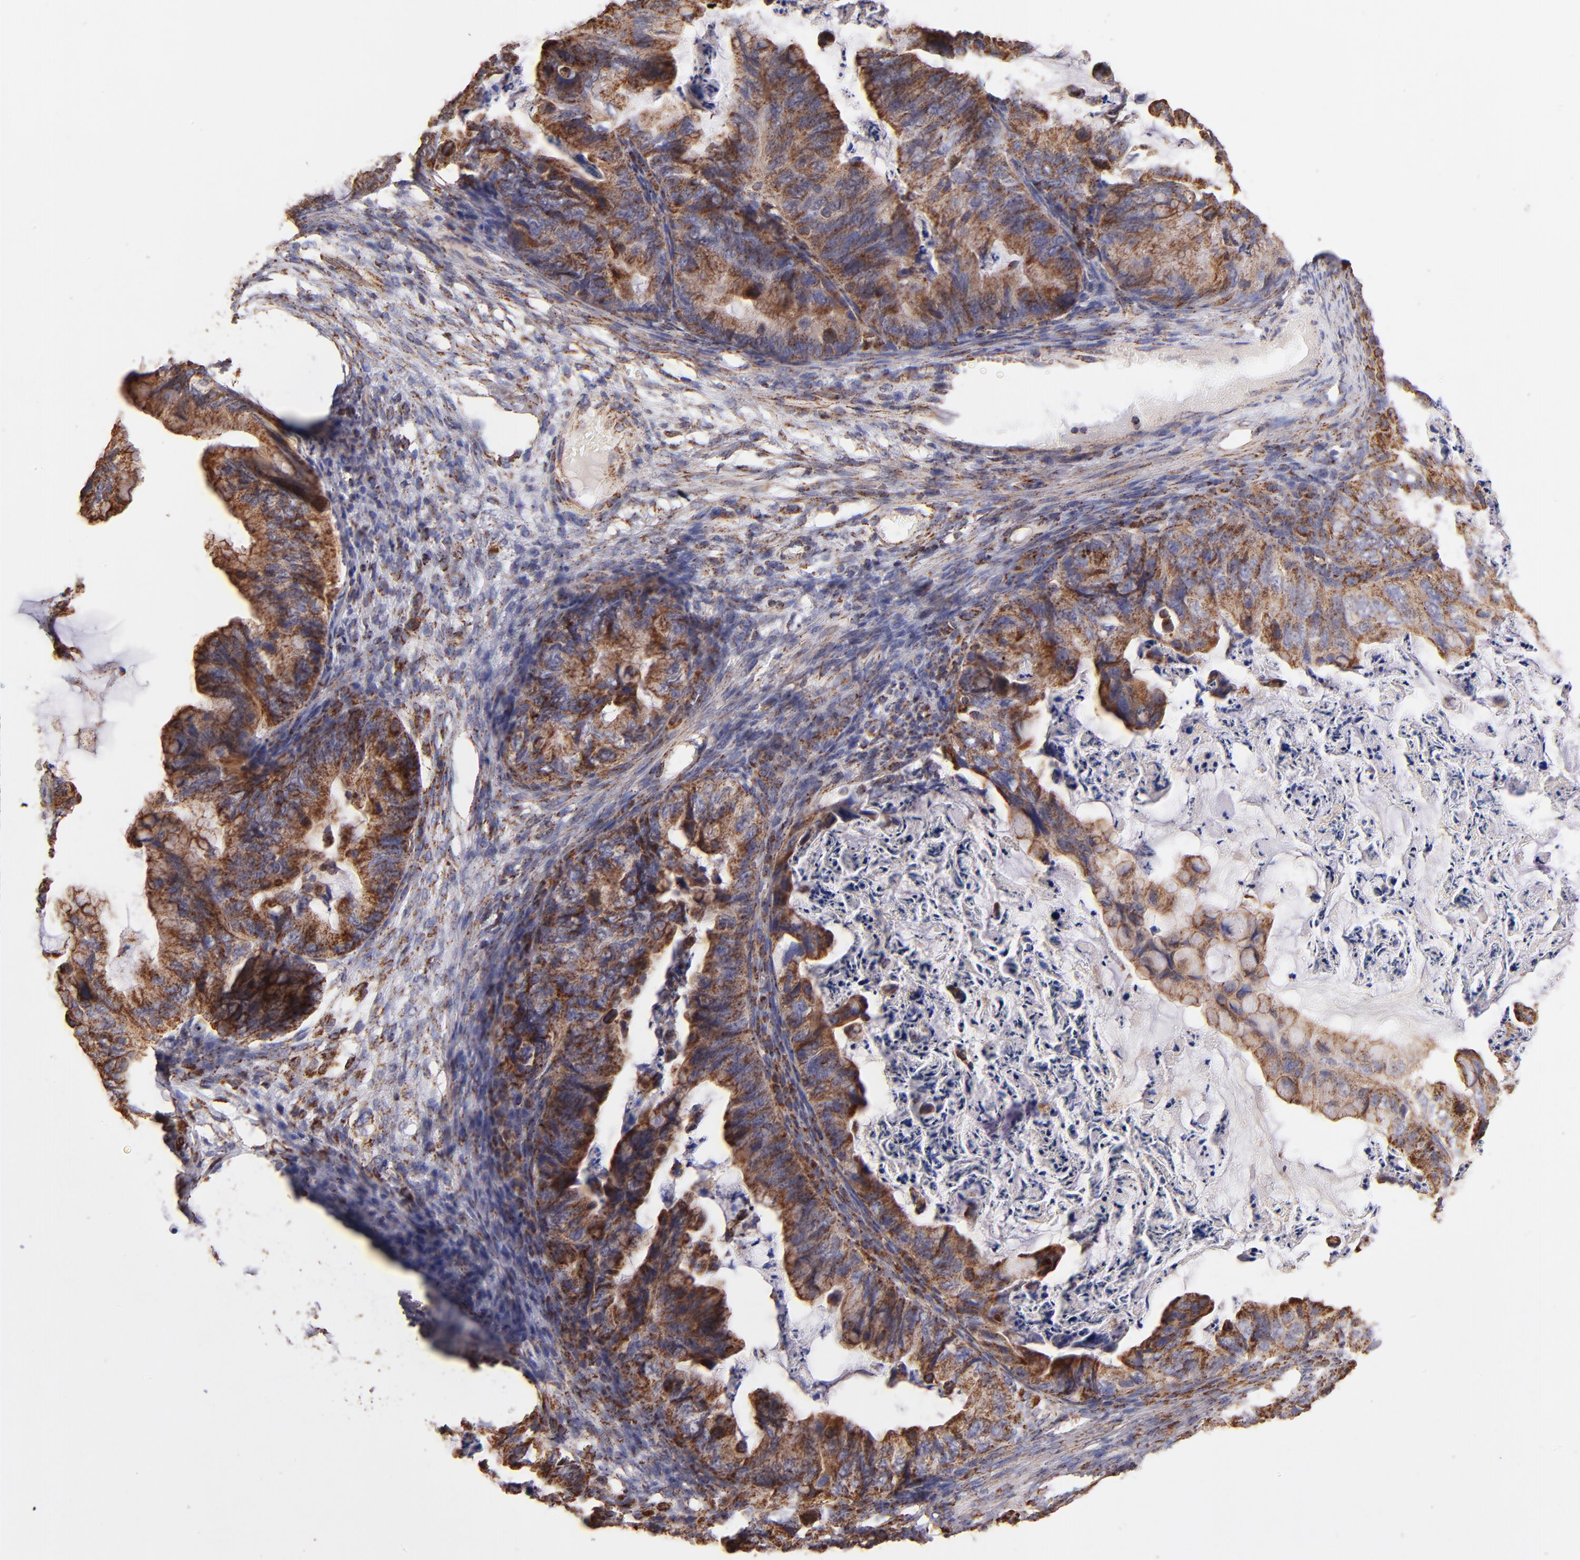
{"staining": {"intensity": "moderate", "quantity": ">75%", "location": "cytoplasmic/membranous"}, "tissue": "ovarian cancer", "cell_type": "Tumor cells", "image_type": "cancer", "snomed": [{"axis": "morphology", "description": "Cystadenocarcinoma, mucinous, NOS"}, {"axis": "topography", "description": "Ovary"}], "caption": "A photomicrograph of ovarian cancer stained for a protein exhibits moderate cytoplasmic/membranous brown staining in tumor cells.", "gene": "DLST", "patient": {"sex": "female", "age": 36}}